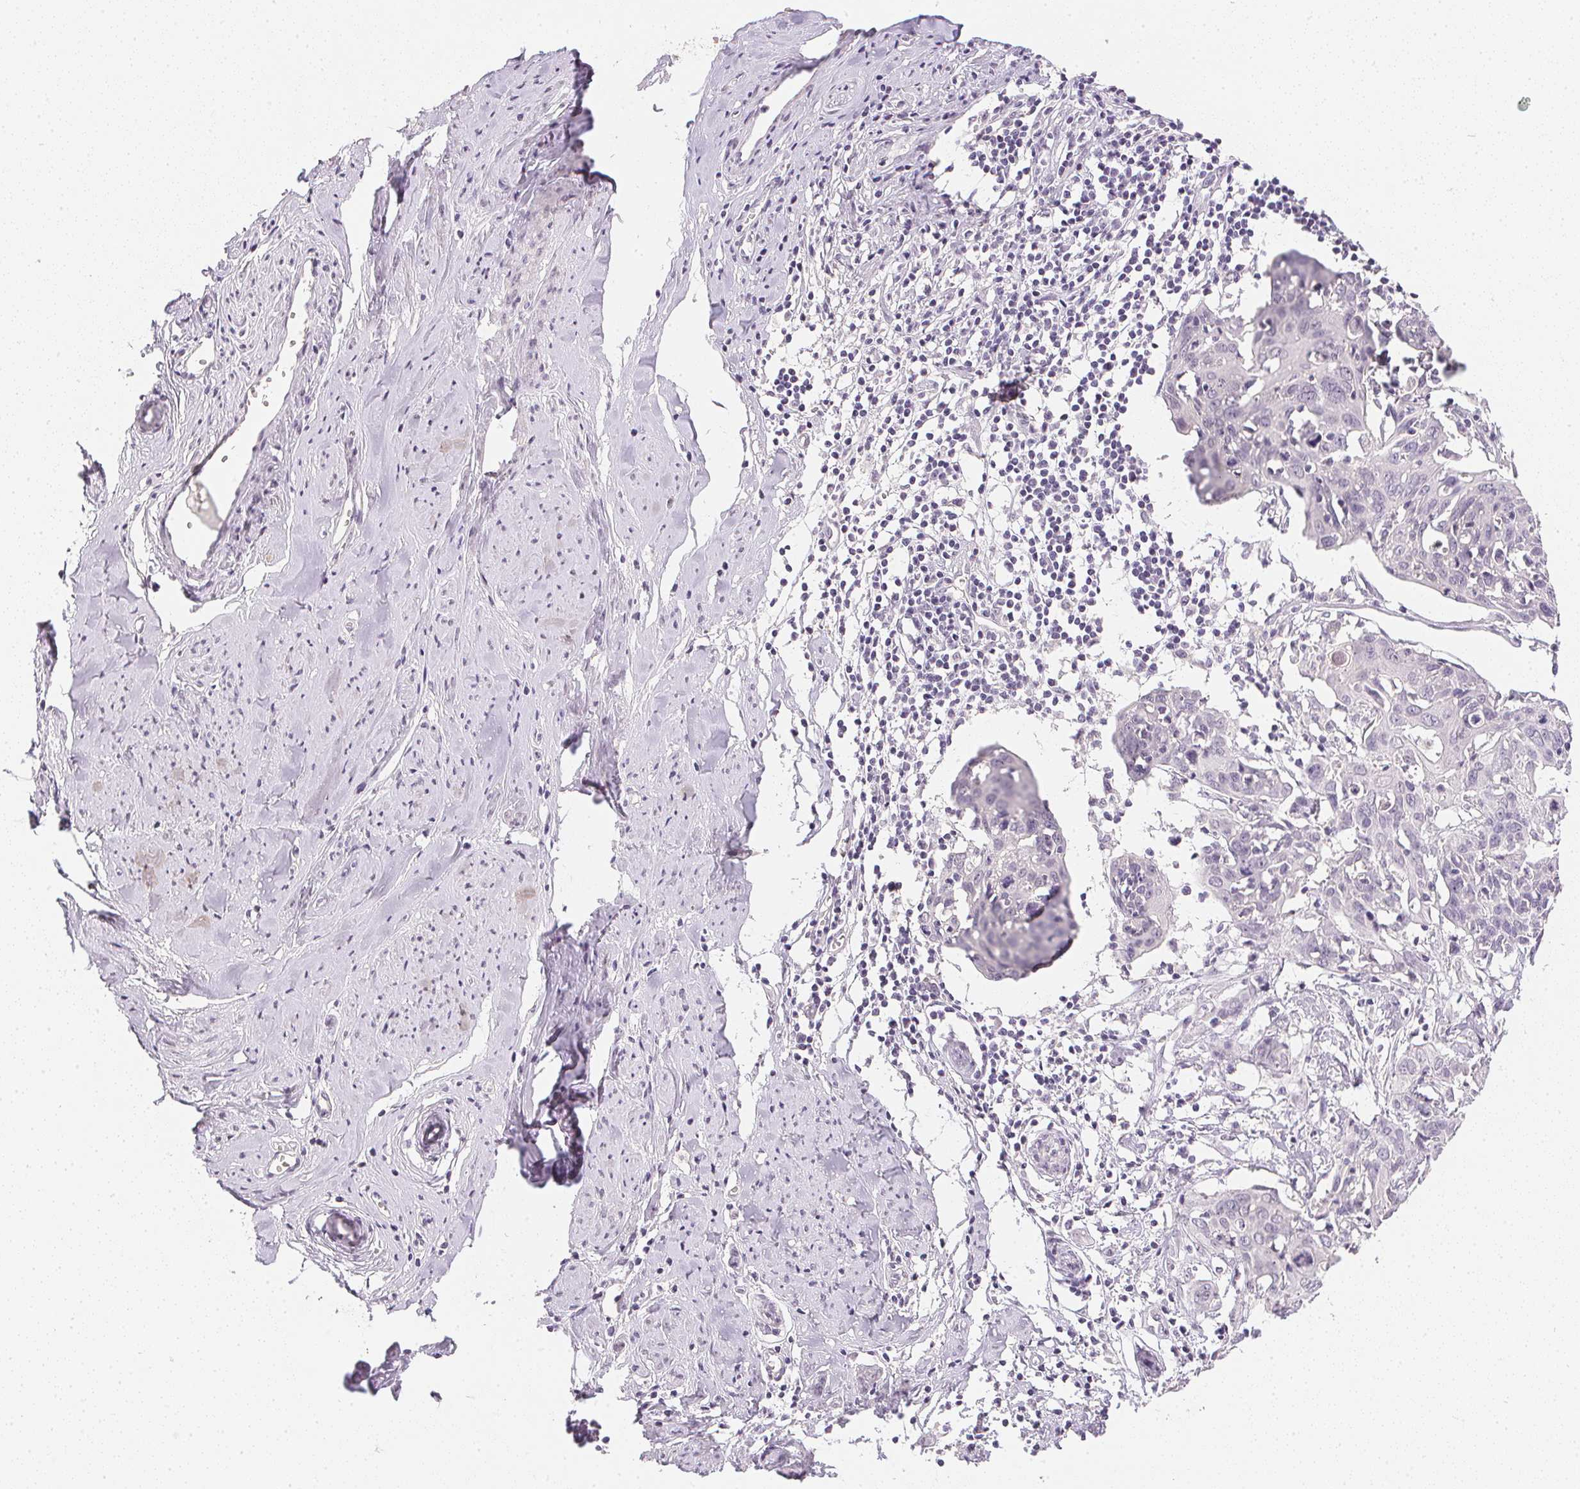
{"staining": {"intensity": "negative", "quantity": "none", "location": "none"}, "tissue": "cervical cancer", "cell_type": "Tumor cells", "image_type": "cancer", "snomed": [{"axis": "morphology", "description": "Squamous cell carcinoma, NOS"}, {"axis": "topography", "description": "Cervix"}], "caption": "This is an IHC photomicrograph of cervical cancer (squamous cell carcinoma). There is no expression in tumor cells.", "gene": "PPY", "patient": {"sex": "female", "age": 62}}